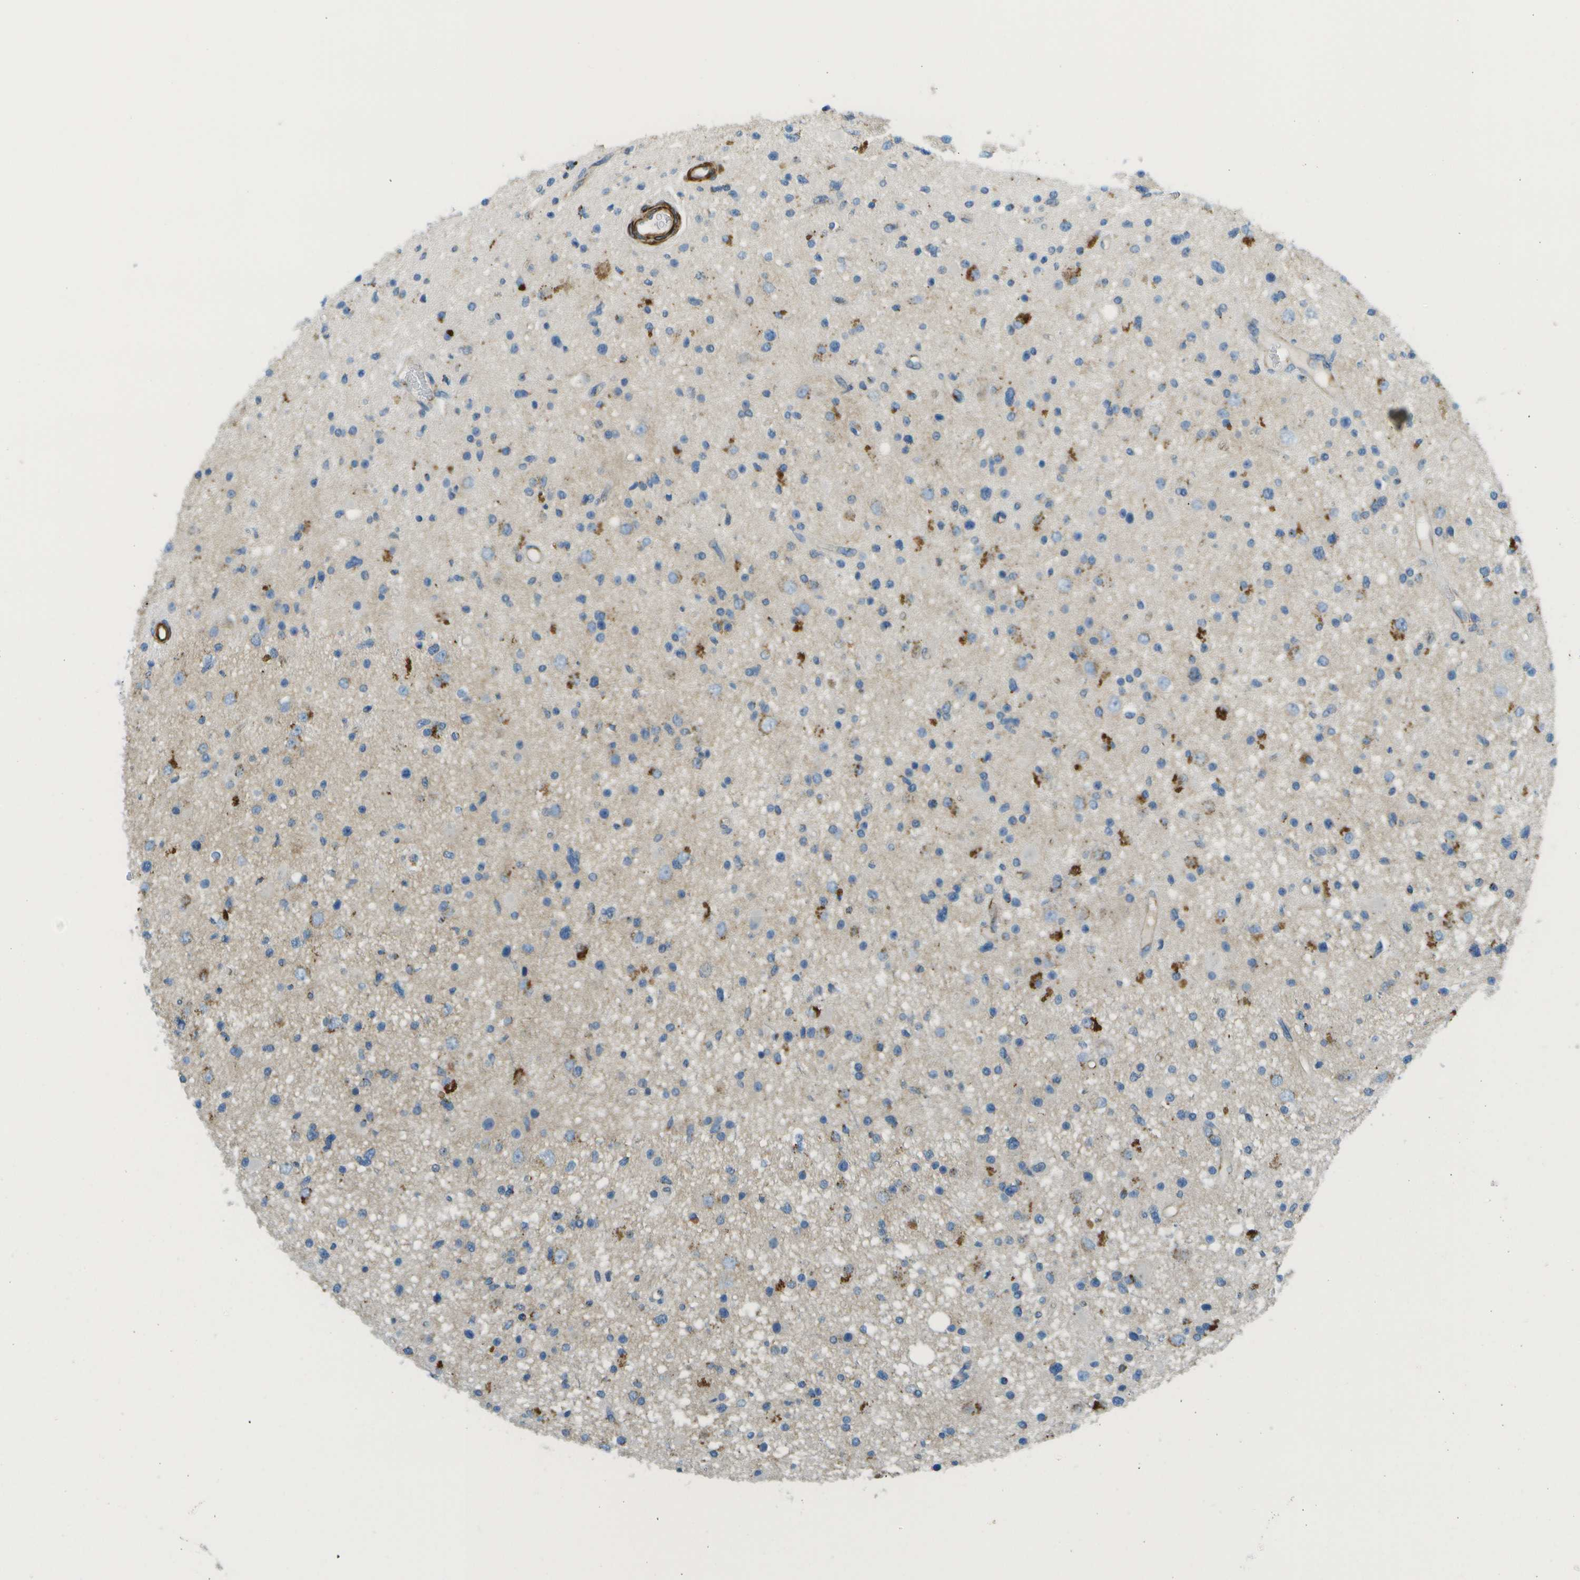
{"staining": {"intensity": "moderate", "quantity": "<25%", "location": "cytoplasmic/membranous"}, "tissue": "glioma", "cell_type": "Tumor cells", "image_type": "cancer", "snomed": [{"axis": "morphology", "description": "Glioma, malignant, High grade"}, {"axis": "topography", "description": "Brain"}], "caption": "Tumor cells show low levels of moderate cytoplasmic/membranous expression in about <25% of cells in malignant glioma (high-grade).", "gene": "MYH11", "patient": {"sex": "male", "age": 33}}